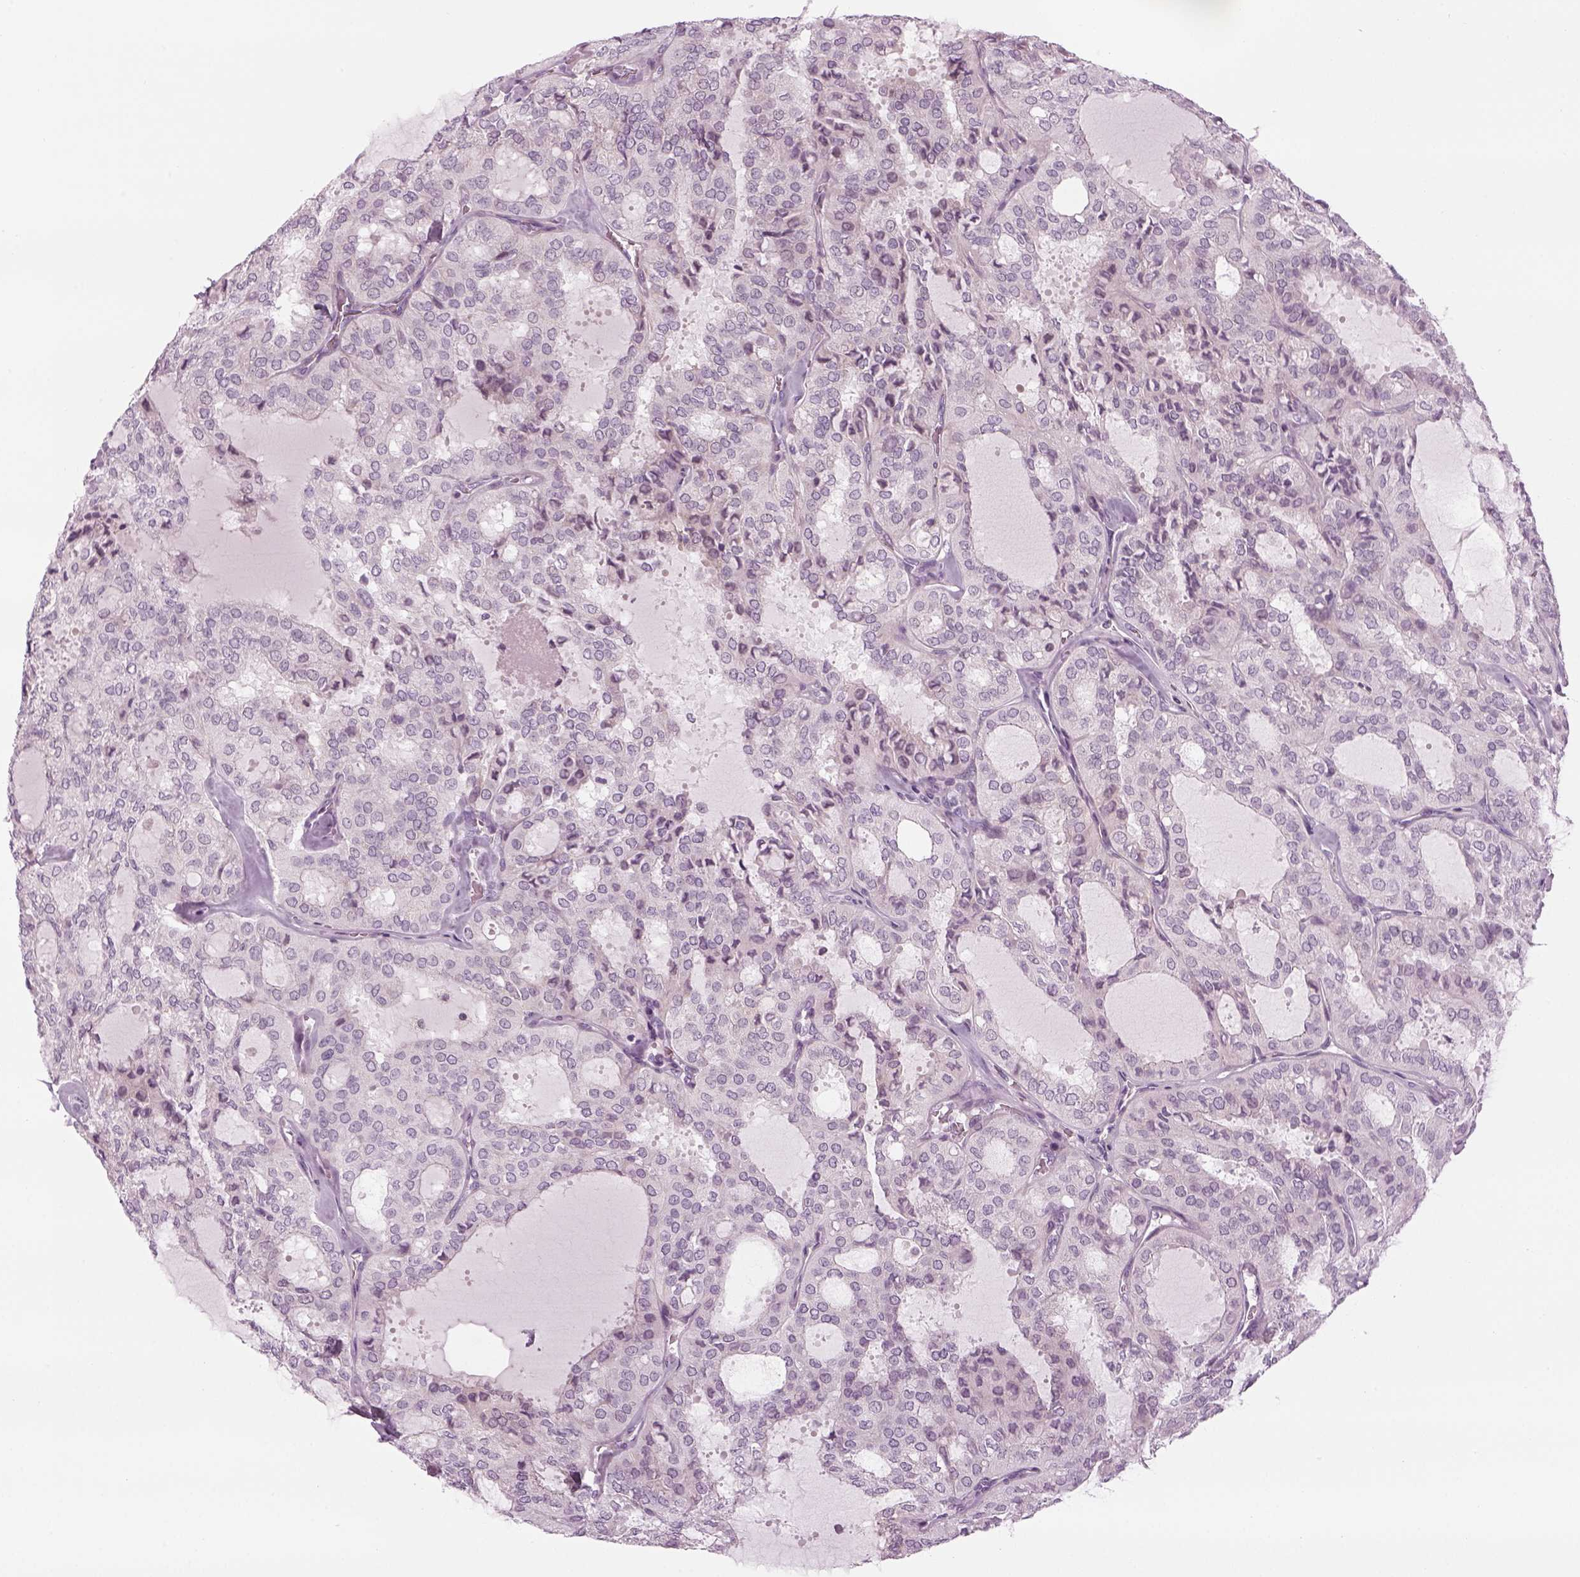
{"staining": {"intensity": "negative", "quantity": "none", "location": "none"}, "tissue": "thyroid cancer", "cell_type": "Tumor cells", "image_type": "cancer", "snomed": [{"axis": "morphology", "description": "Follicular adenoma carcinoma, NOS"}, {"axis": "topography", "description": "Thyroid gland"}], "caption": "Image shows no protein positivity in tumor cells of follicular adenoma carcinoma (thyroid) tissue.", "gene": "LRRIQ3", "patient": {"sex": "male", "age": 75}}